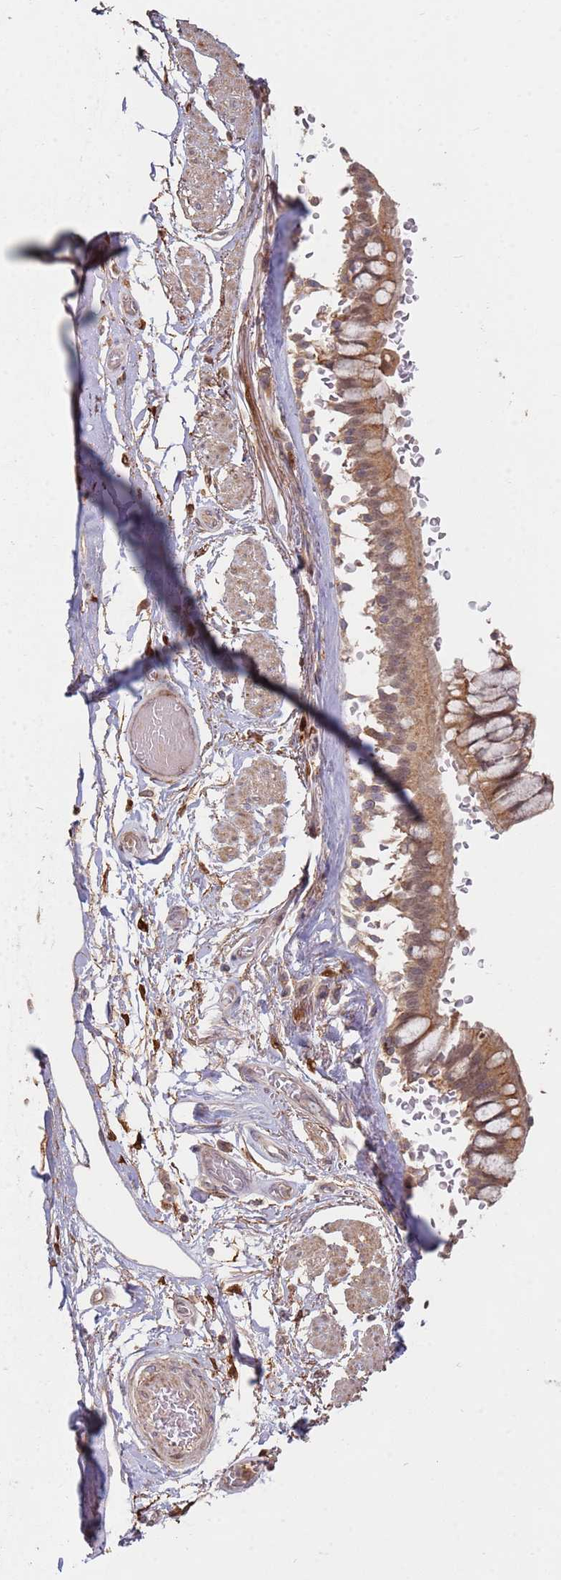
{"staining": {"intensity": "moderate", "quantity": ">75%", "location": "cytoplasmic/membranous"}, "tissue": "bronchus", "cell_type": "Respiratory epithelial cells", "image_type": "normal", "snomed": [{"axis": "morphology", "description": "Normal tissue, NOS"}, {"axis": "topography", "description": "Bronchus"}], "caption": "This image displays immunohistochemistry (IHC) staining of normal bronchus, with medium moderate cytoplasmic/membranous positivity in about >75% of respiratory epithelial cells.", "gene": "MPEG1", "patient": {"sex": "male", "age": 70}}